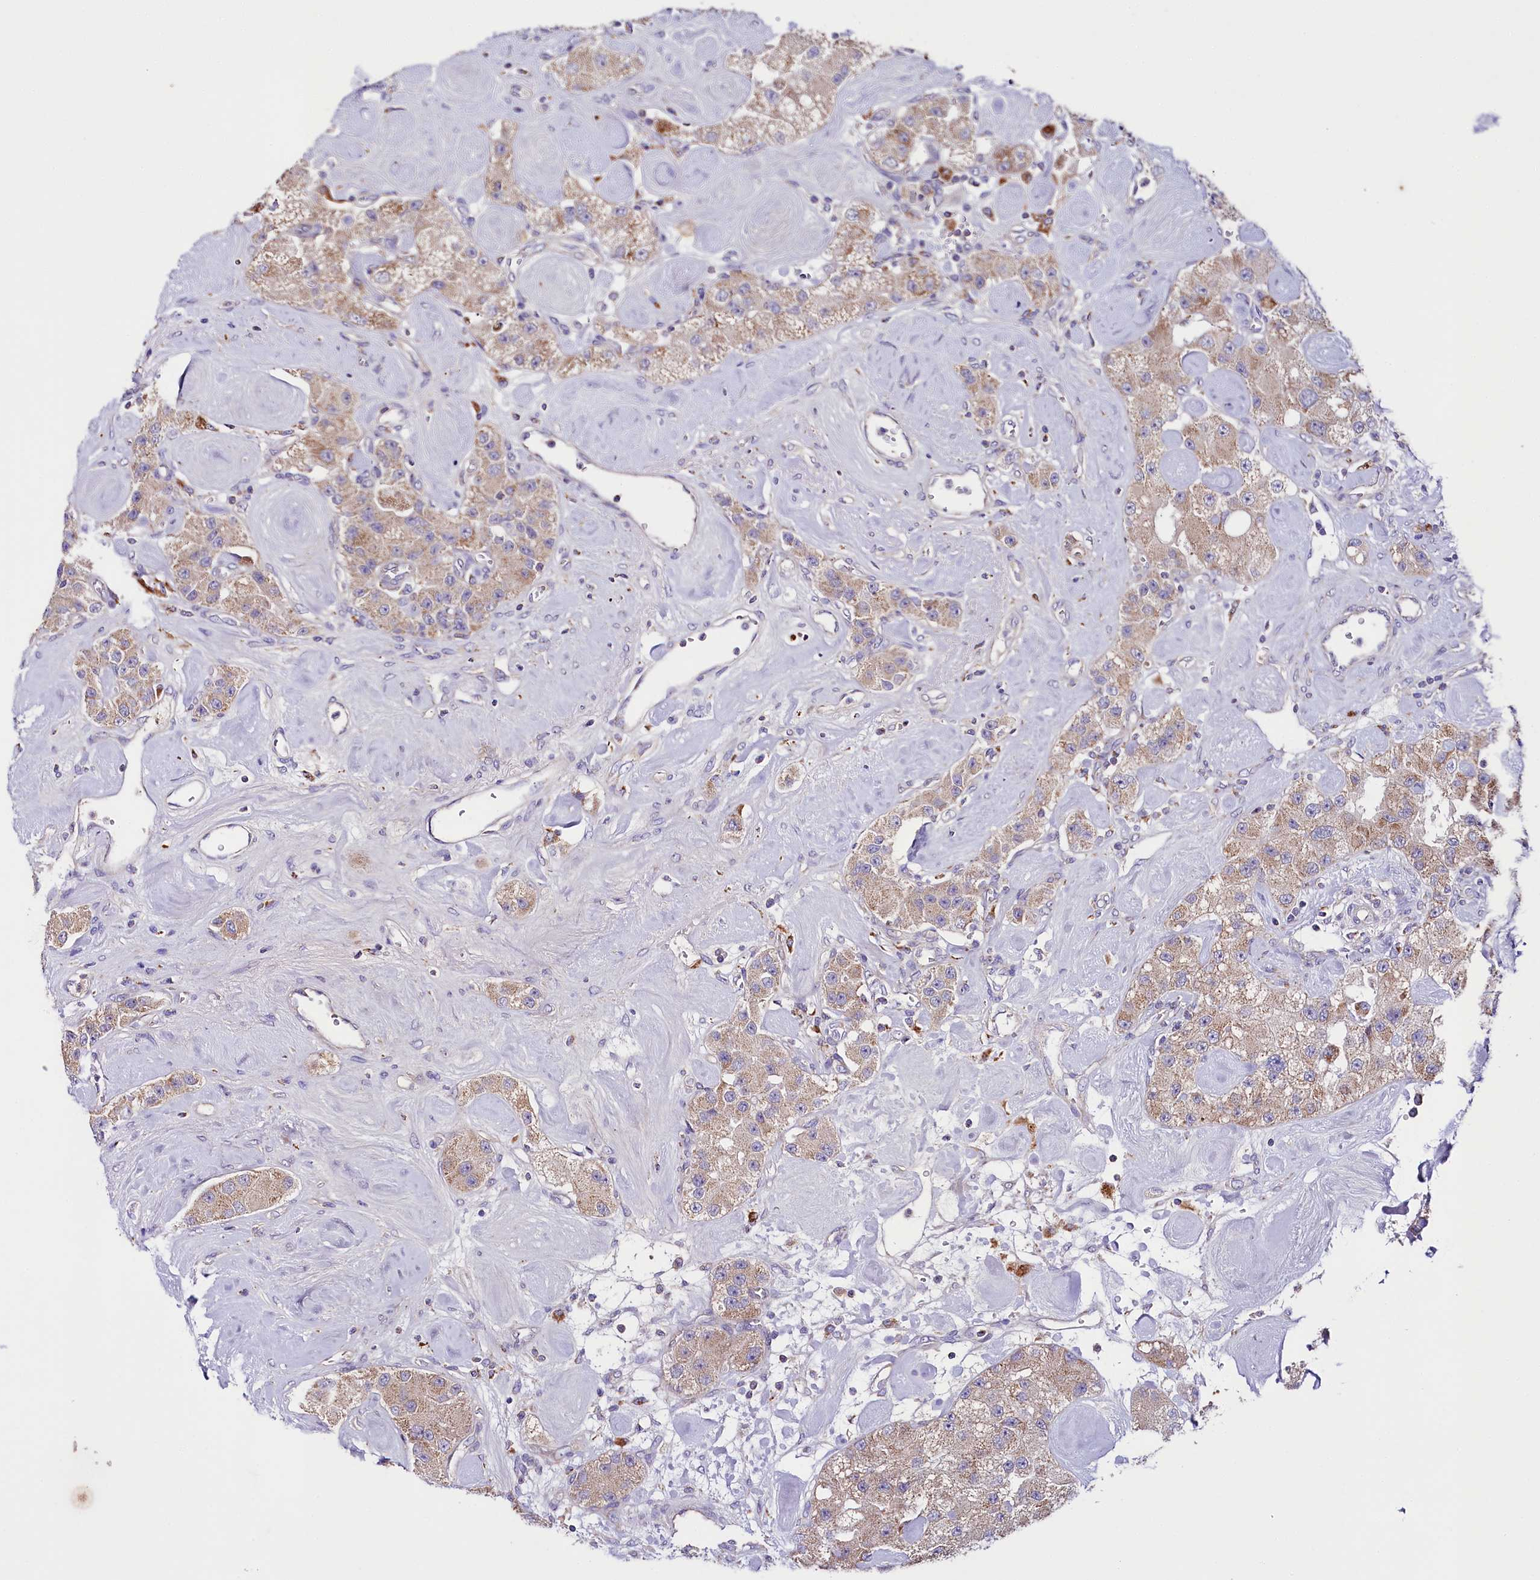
{"staining": {"intensity": "weak", "quantity": "25%-75%", "location": "cytoplasmic/membranous"}, "tissue": "carcinoid", "cell_type": "Tumor cells", "image_type": "cancer", "snomed": [{"axis": "morphology", "description": "Carcinoid, malignant, NOS"}, {"axis": "topography", "description": "Pancreas"}], "caption": "An image of human carcinoid stained for a protein shows weak cytoplasmic/membranous brown staining in tumor cells.", "gene": "ZNF45", "patient": {"sex": "male", "age": 41}}